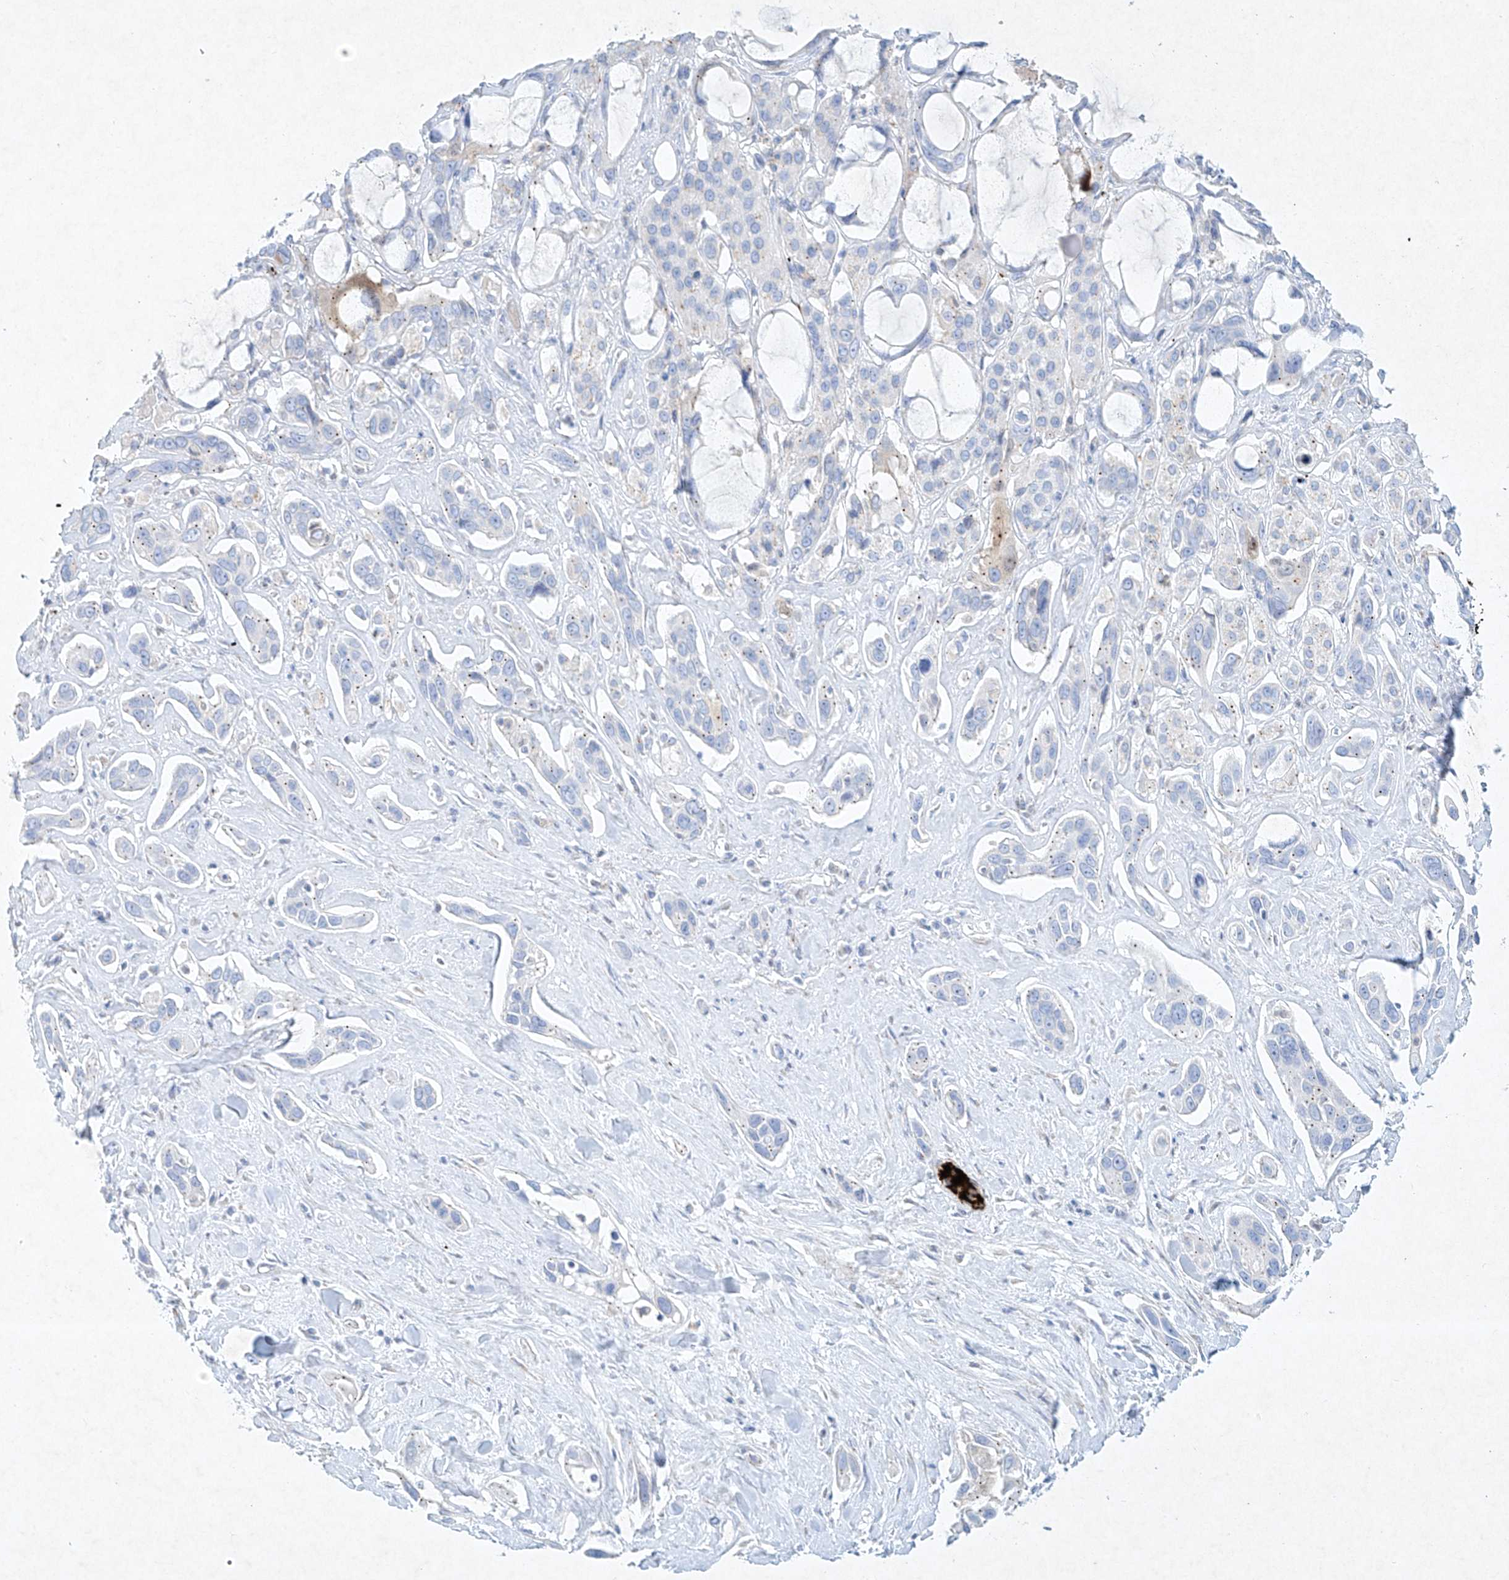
{"staining": {"intensity": "negative", "quantity": "none", "location": "none"}, "tissue": "pancreatic cancer", "cell_type": "Tumor cells", "image_type": "cancer", "snomed": [{"axis": "morphology", "description": "Adenocarcinoma, NOS"}, {"axis": "topography", "description": "Pancreas"}], "caption": "IHC micrograph of human pancreatic cancer (adenocarcinoma) stained for a protein (brown), which exhibits no staining in tumor cells.", "gene": "PLEK", "patient": {"sex": "female", "age": 60}}